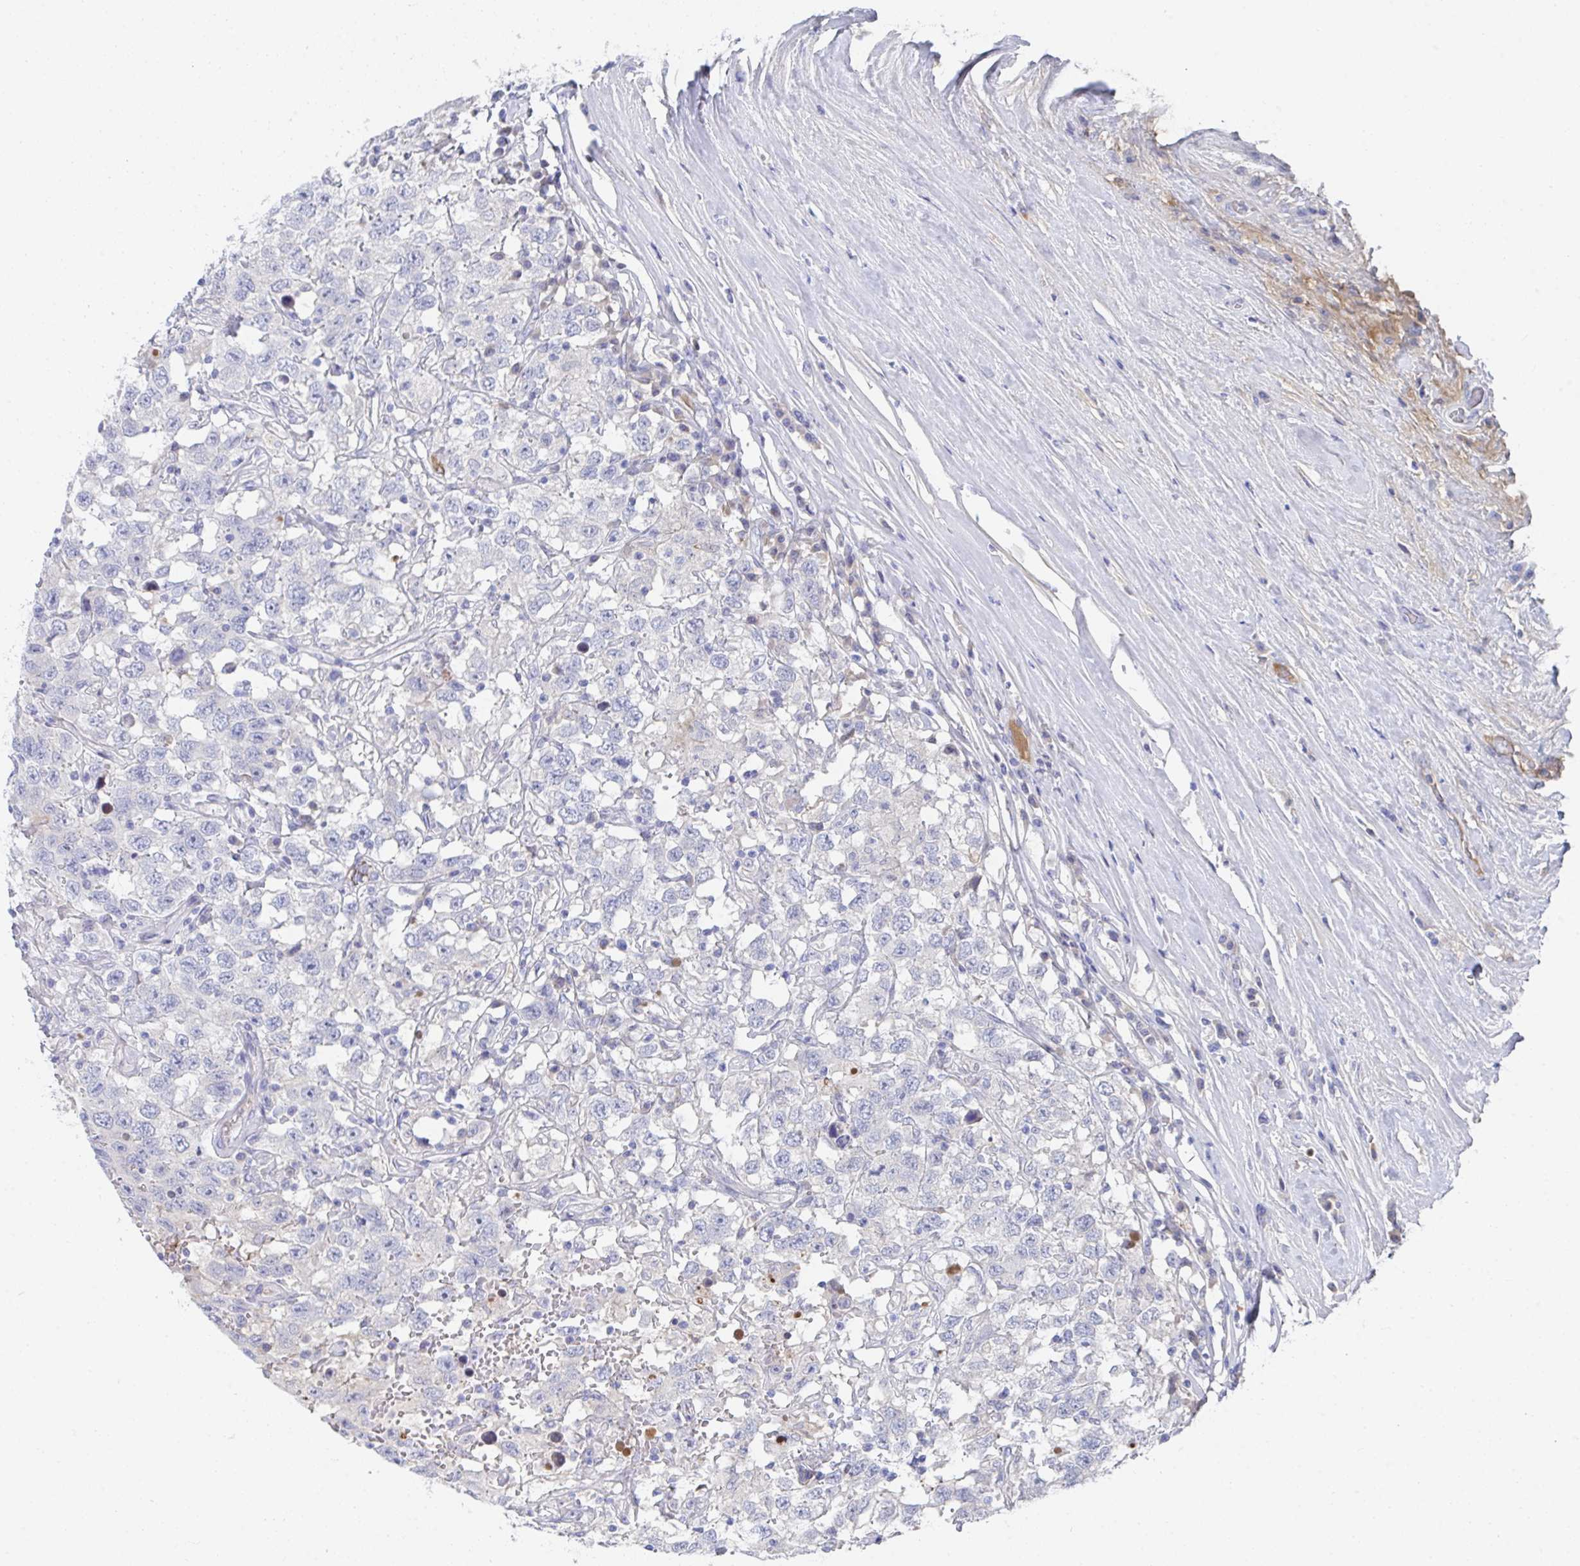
{"staining": {"intensity": "negative", "quantity": "none", "location": "none"}, "tissue": "testis cancer", "cell_type": "Tumor cells", "image_type": "cancer", "snomed": [{"axis": "morphology", "description": "Seminoma, NOS"}, {"axis": "topography", "description": "Testis"}], "caption": "There is no significant positivity in tumor cells of testis seminoma.", "gene": "TNFAIP6", "patient": {"sex": "male", "age": 41}}